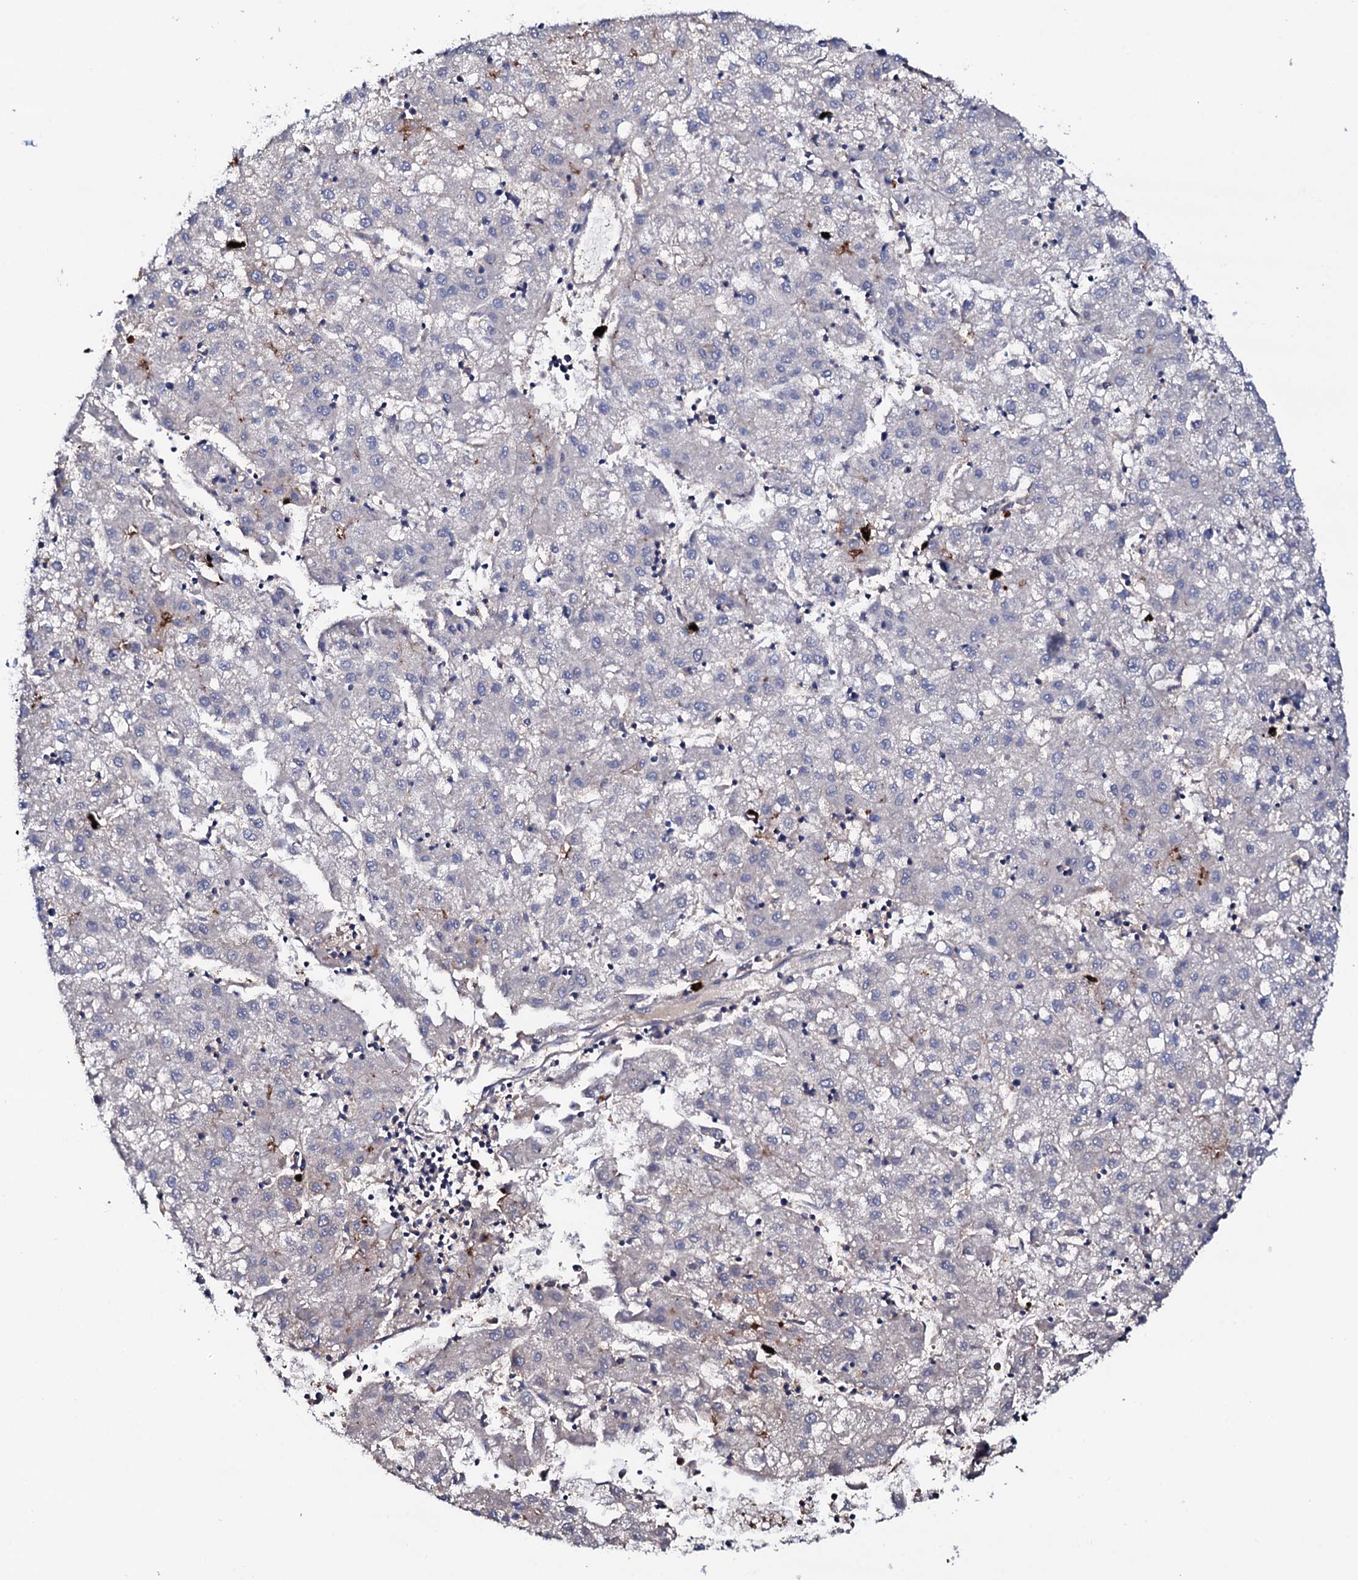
{"staining": {"intensity": "negative", "quantity": "none", "location": "none"}, "tissue": "liver cancer", "cell_type": "Tumor cells", "image_type": "cancer", "snomed": [{"axis": "morphology", "description": "Carcinoma, Hepatocellular, NOS"}, {"axis": "topography", "description": "Liver"}], "caption": "This is an IHC image of hepatocellular carcinoma (liver). There is no expression in tumor cells.", "gene": "TCAF2", "patient": {"sex": "male", "age": 72}}